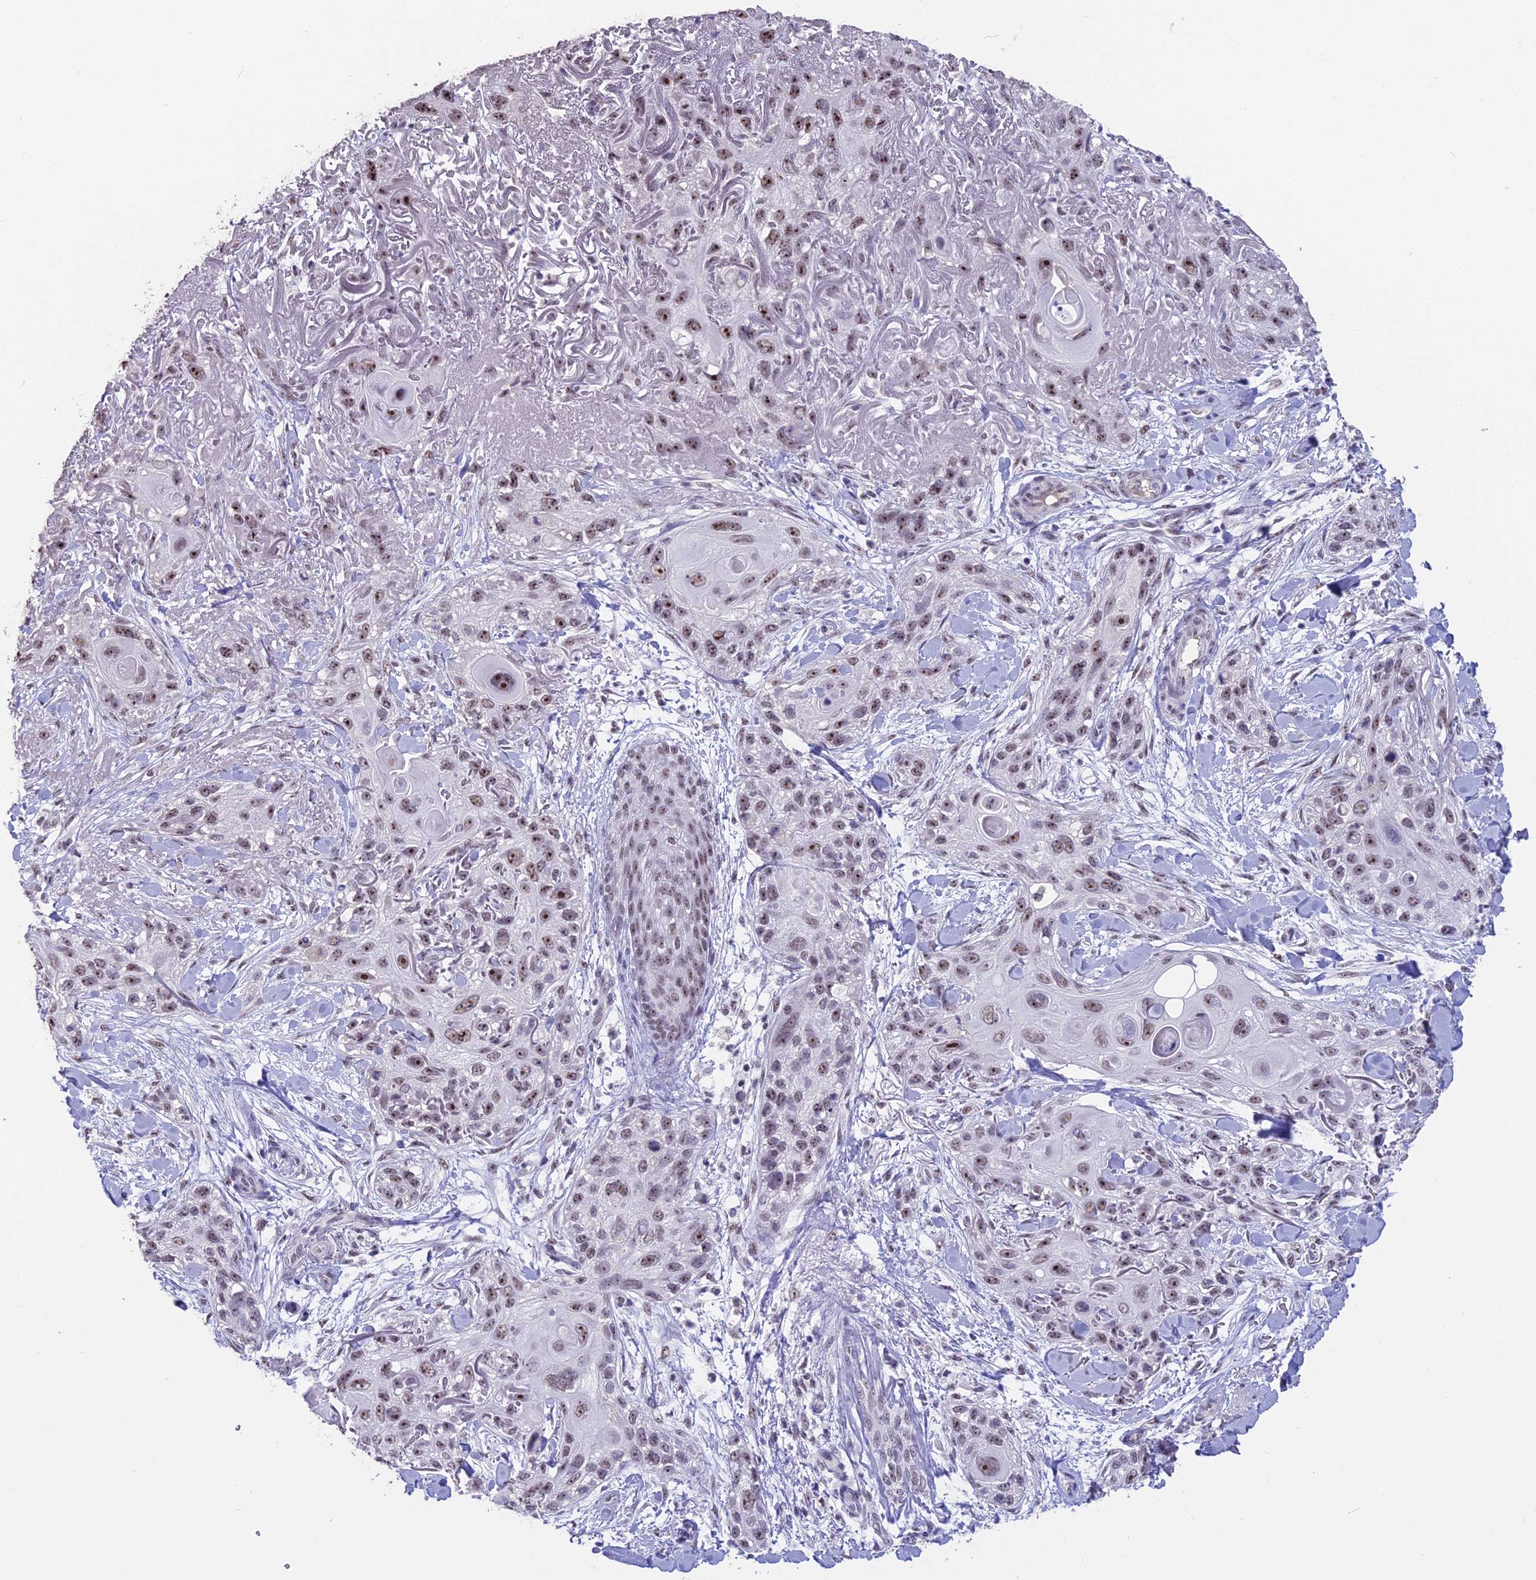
{"staining": {"intensity": "moderate", "quantity": ">75%", "location": "nuclear"}, "tissue": "skin cancer", "cell_type": "Tumor cells", "image_type": "cancer", "snomed": [{"axis": "morphology", "description": "Normal tissue, NOS"}, {"axis": "morphology", "description": "Squamous cell carcinoma, NOS"}, {"axis": "topography", "description": "Skin"}], "caption": "Skin squamous cell carcinoma stained for a protein (brown) displays moderate nuclear positive positivity in about >75% of tumor cells.", "gene": "SETD2", "patient": {"sex": "male", "age": 72}}